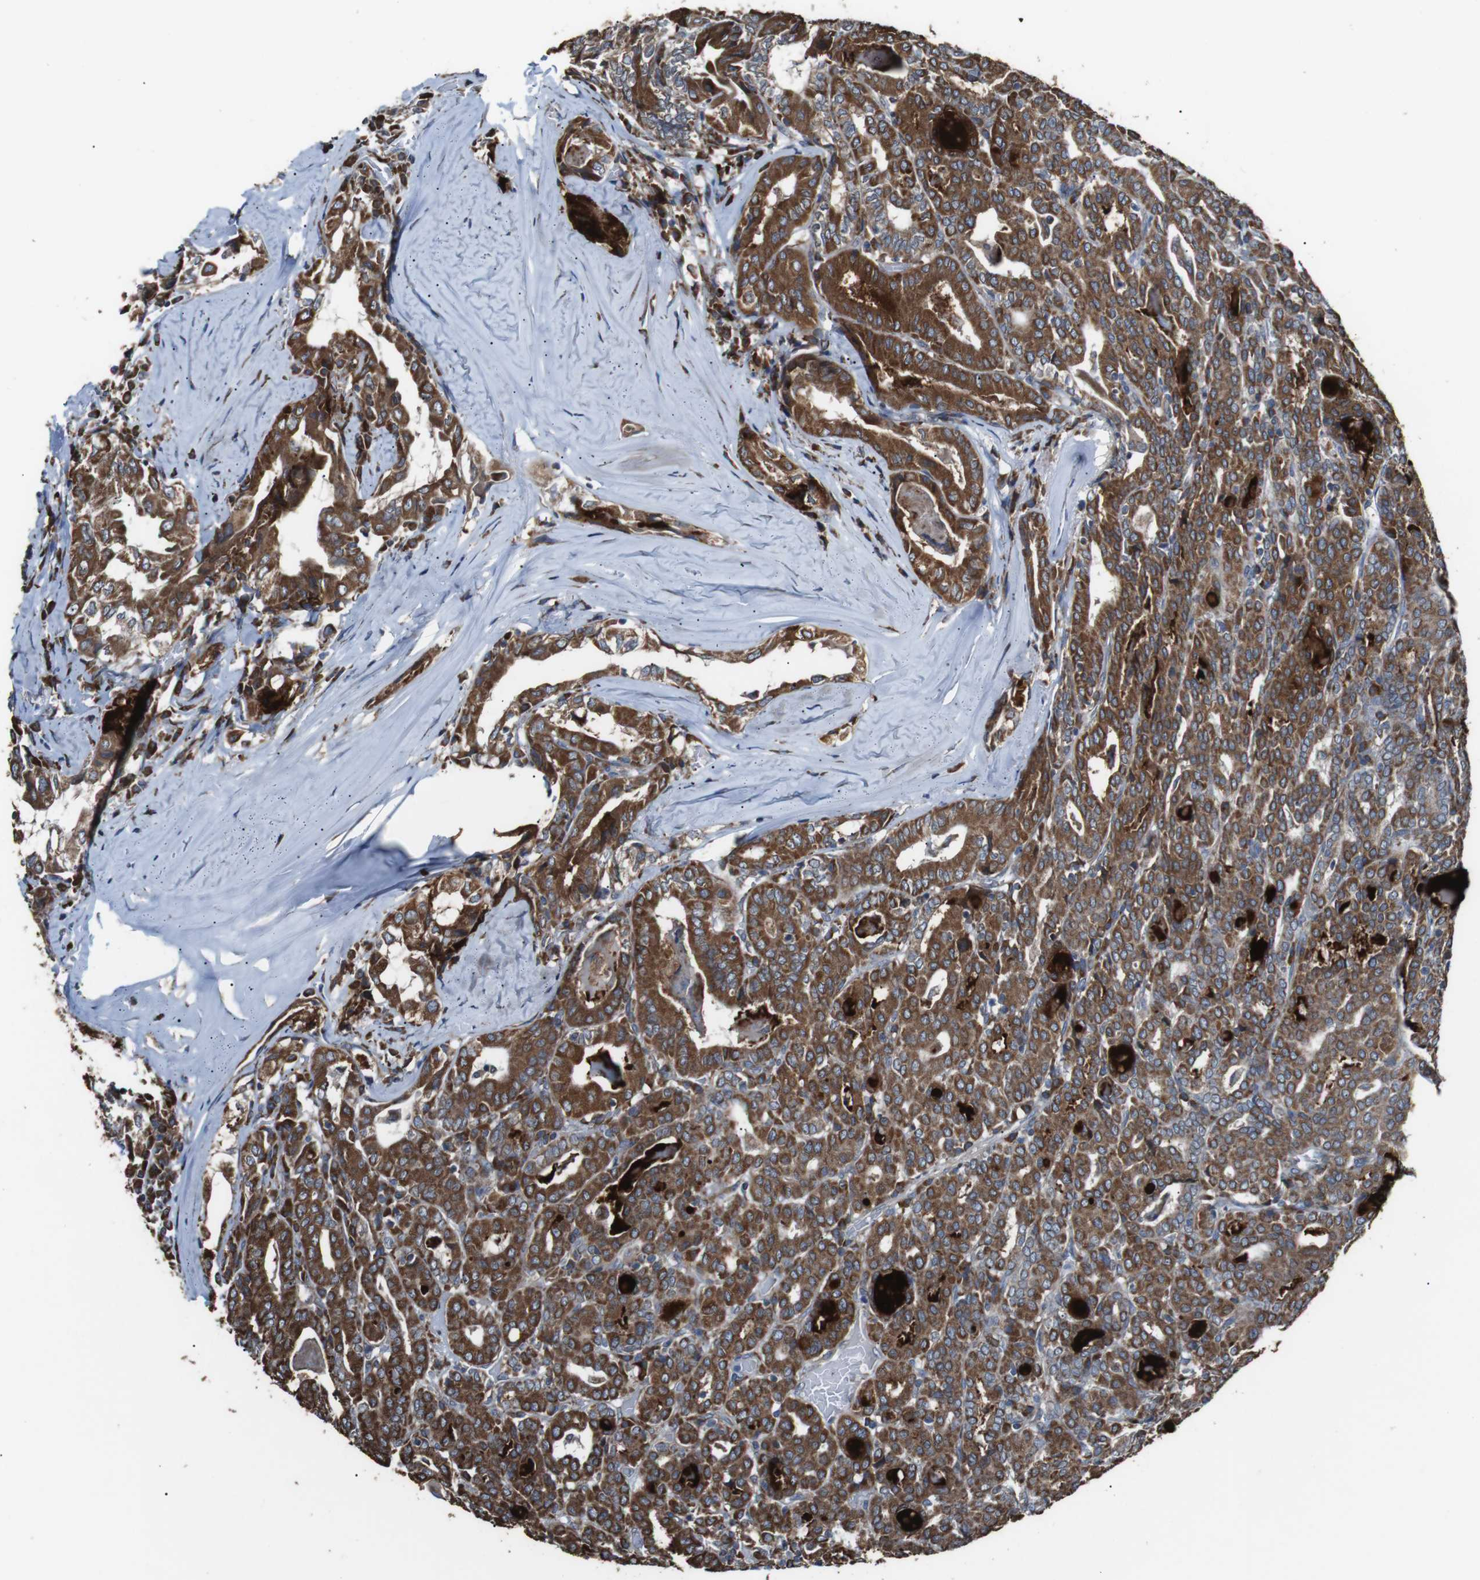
{"staining": {"intensity": "strong", "quantity": ">75%", "location": "cytoplasmic/membranous"}, "tissue": "thyroid cancer", "cell_type": "Tumor cells", "image_type": "cancer", "snomed": [{"axis": "morphology", "description": "Papillary adenocarcinoma, NOS"}, {"axis": "topography", "description": "Thyroid gland"}], "caption": "IHC image of human papillary adenocarcinoma (thyroid) stained for a protein (brown), which reveals high levels of strong cytoplasmic/membranous expression in about >75% of tumor cells.", "gene": "CISD2", "patient": {"sex": "female", "age": 42}}